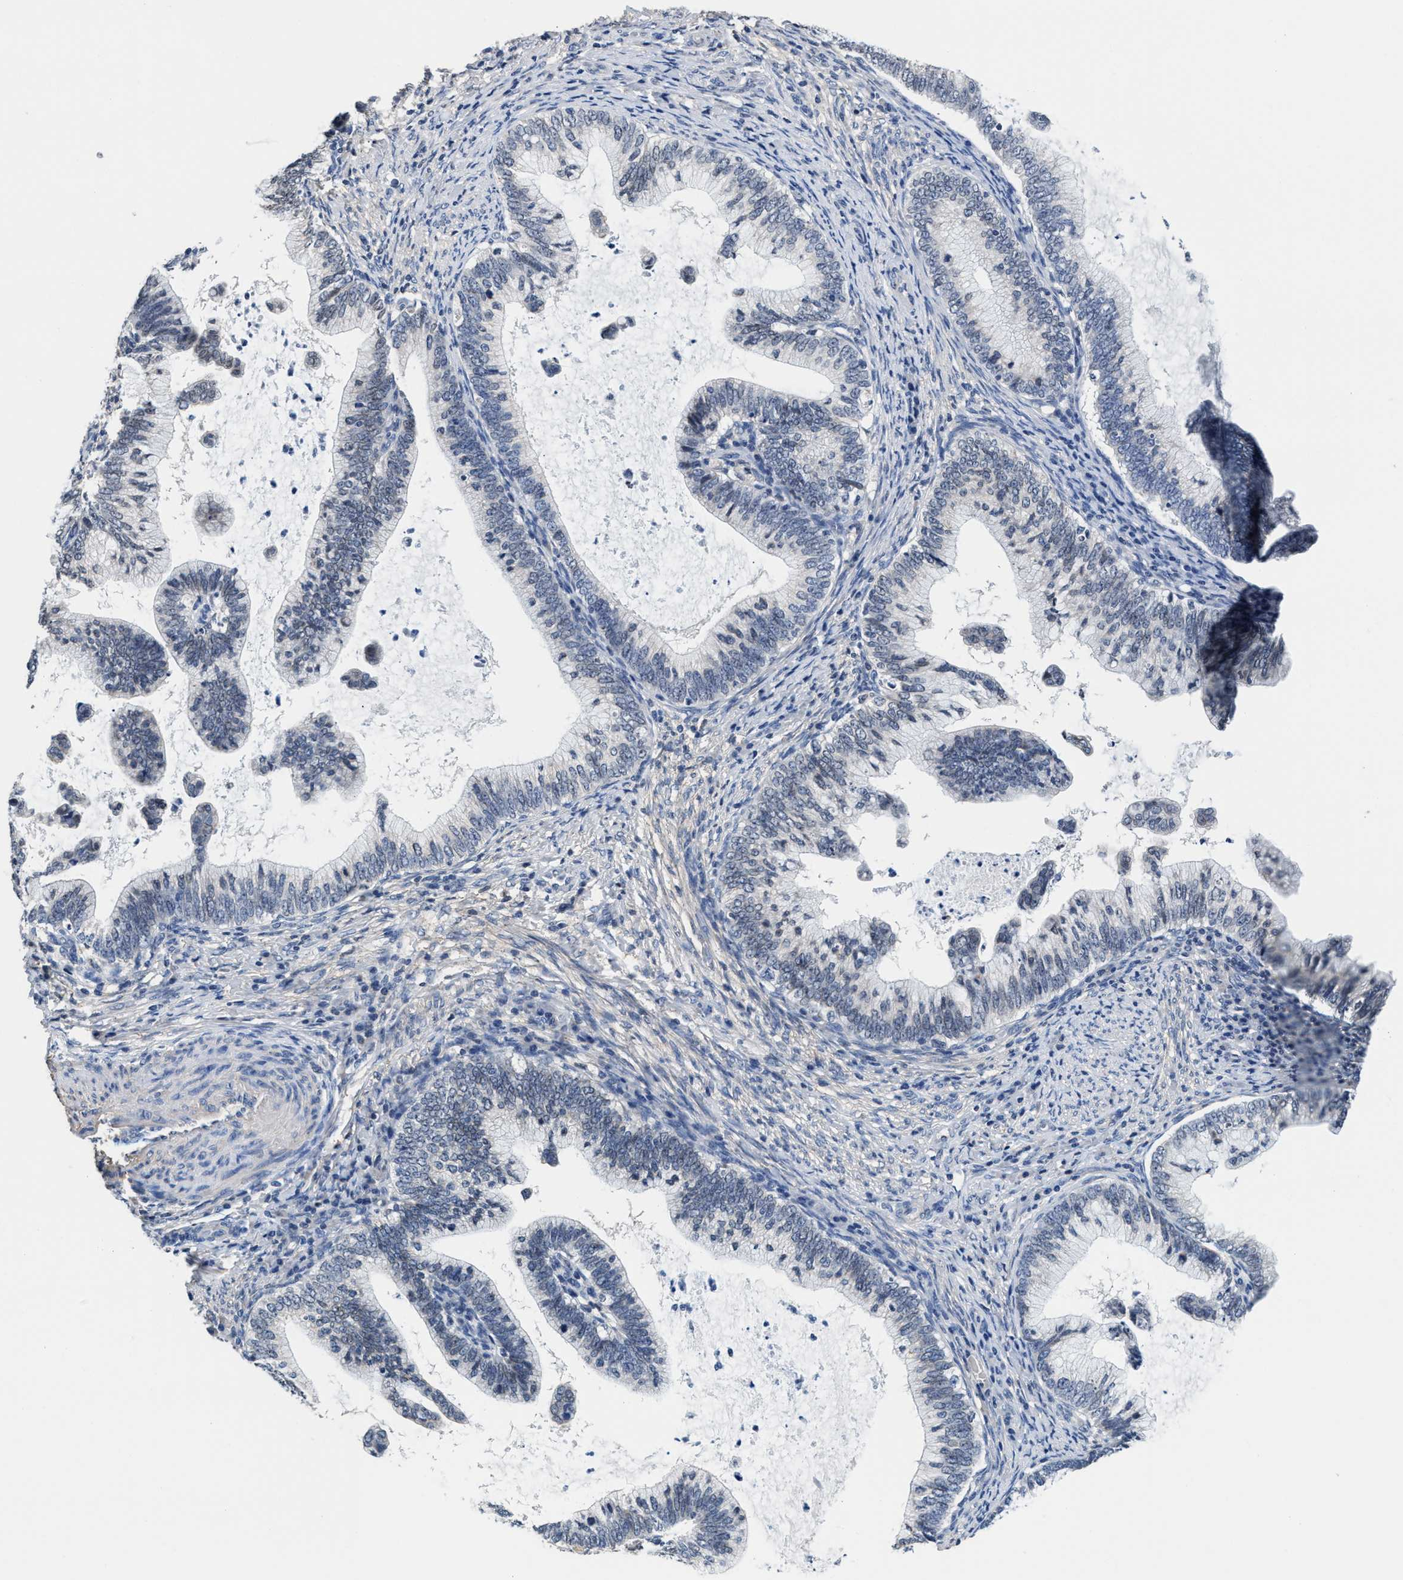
{"staining": {"intensity": "negative", "quantity": "none", "location": "none"}, "tissue": "cervical cancer", "cell_type": "Tumor cells", "image_type": "cancer", "snomed": [{"axis": "morphology", "description": "Adenocarcinoma, NOS"}, {"axis": "topography", "description": "Cervix"}], "caption": "Tumor cells are negative for protein expression in human adenocarcinoma (cervical). (Brightfield microscopy of DAB (3,3'-diaminobenzidine) IHC at high magnification).", "gene": "MYH3", "patient": {"sex": "female", "age": 36}}